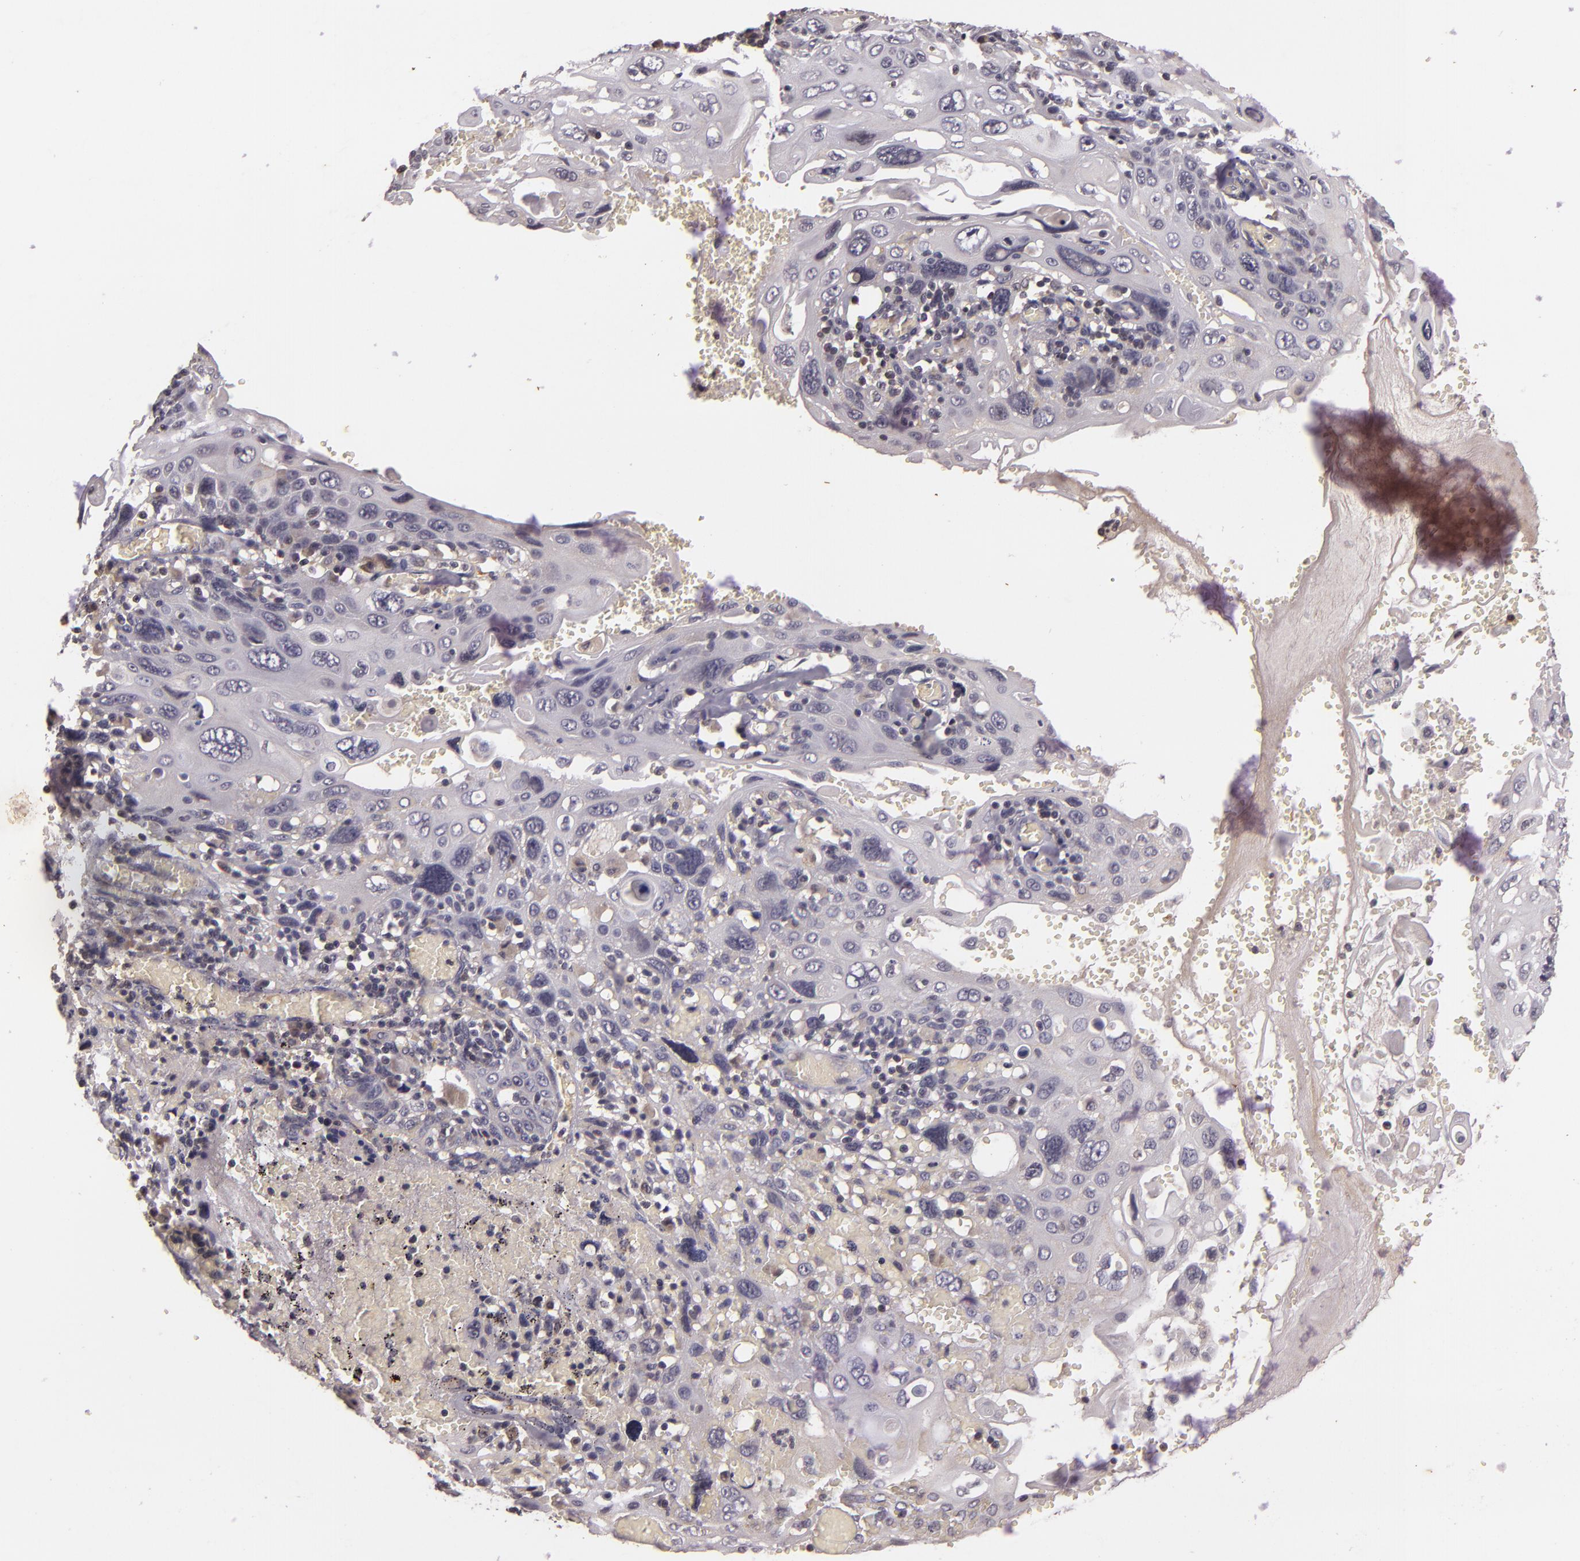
{"staining": {"intensity": "negative", "quantity": "none", "location": "none"}, "tissue": "cervical cancer", "cell_type": "Tumor cells", "image_type": "cancer", "snomed": [{"axis": "morphology", "description": "Squamous cell carcinoma, NOS"}, {"axis": "topography", "description": "Cervix"}], "caption": "High magnification brightfield microscopy of squamous cell carcinoma (cervical) stained with DAB (3,3'-diaminobenzidine) (brown) and counterstained with hematoxylin (blue): tumor cells show no significant positivity.", "gene": "TFF1", "patient": {"sex": "female", "age": 54}}